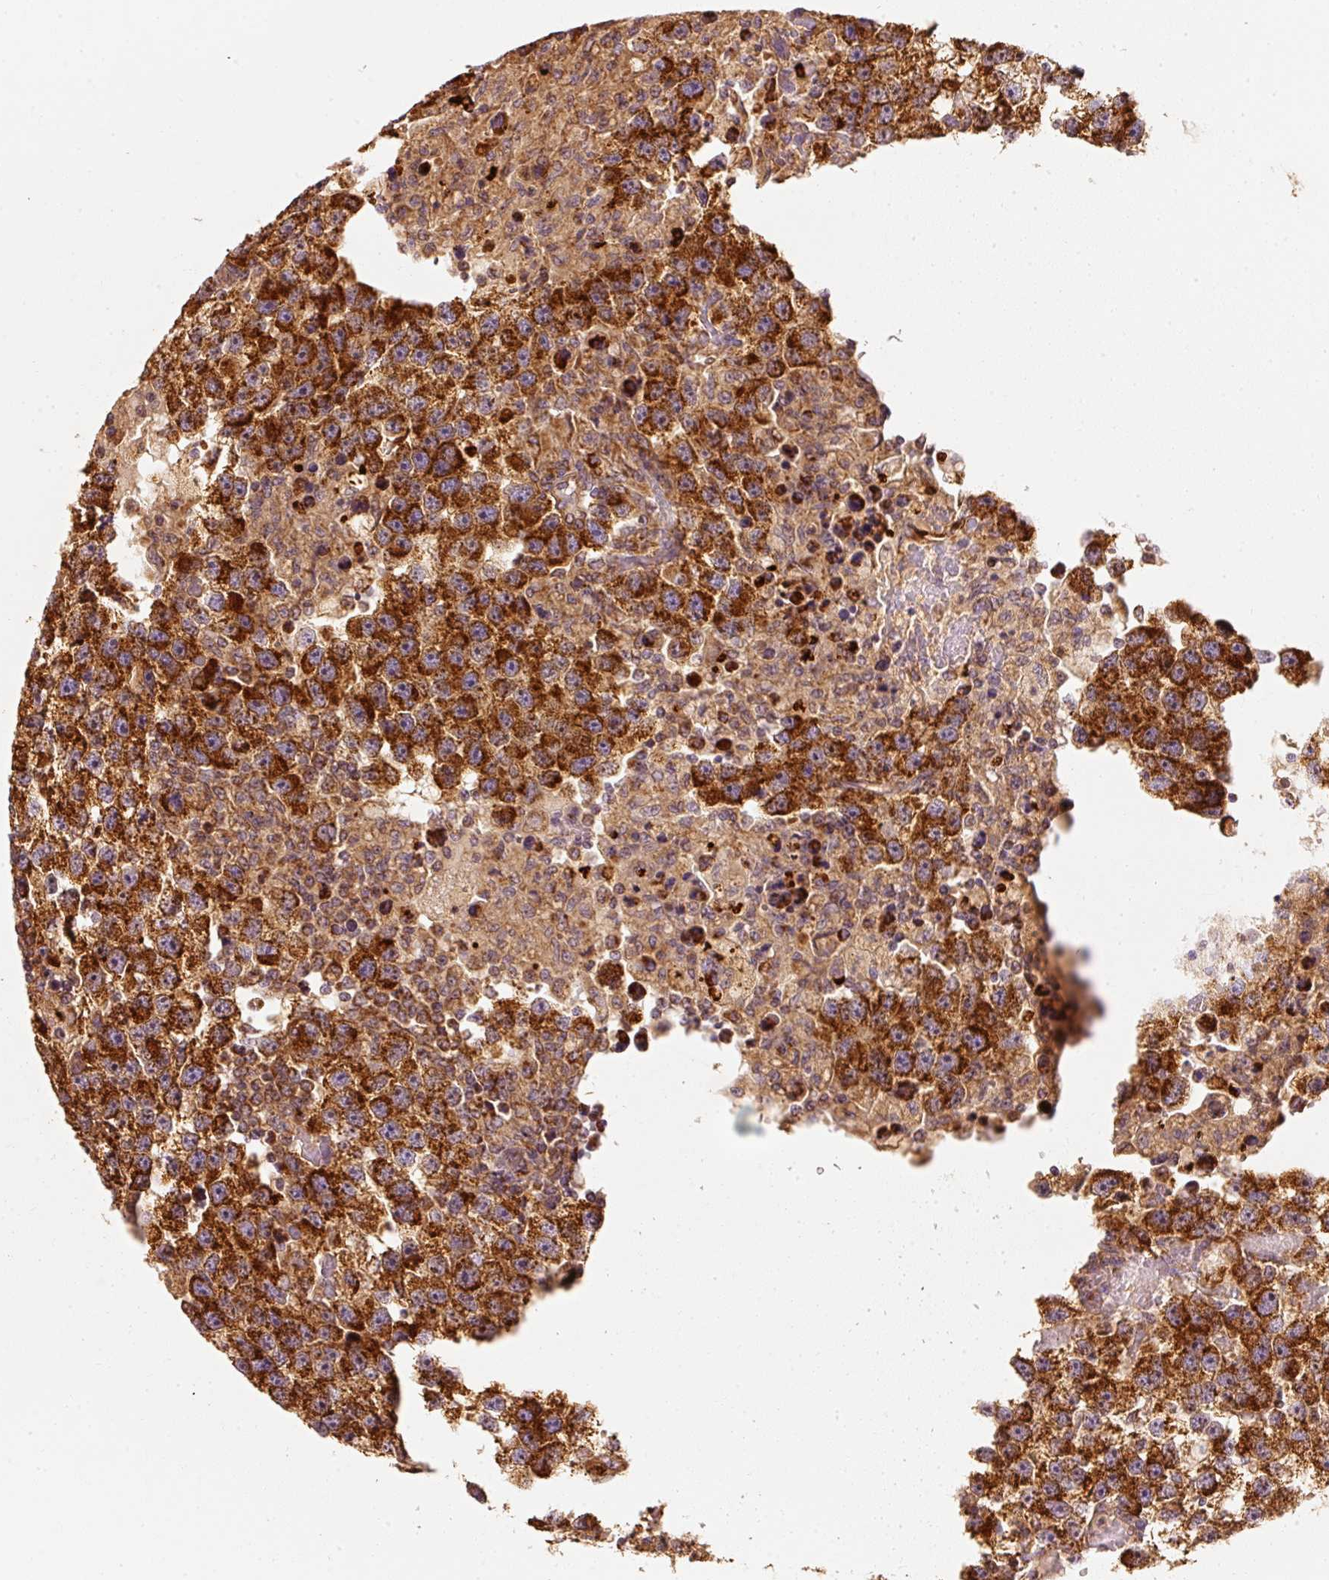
{"staining": {"intensity": "strong", "quantity": ">75%", "location": "cytoplasmic/membranous"}, "tissue": "testis cancer", "cell_type": "Tumor cells", "image_type": "cancer", "snomed": [{"axis": "morphology", "description": "Carcinoma, Embryonal, NOS"}, {"axis": "topography", "description": "Testis"}], "caption": "The image reveals immunohistochemical staining of testis embryonal carcinoma. There is strong cytoplasmic/membranous staining is identified in approximately >75% of tumor cells.", "gene": "TOMM40", "patient": {"sex": "male", "age": 83}}